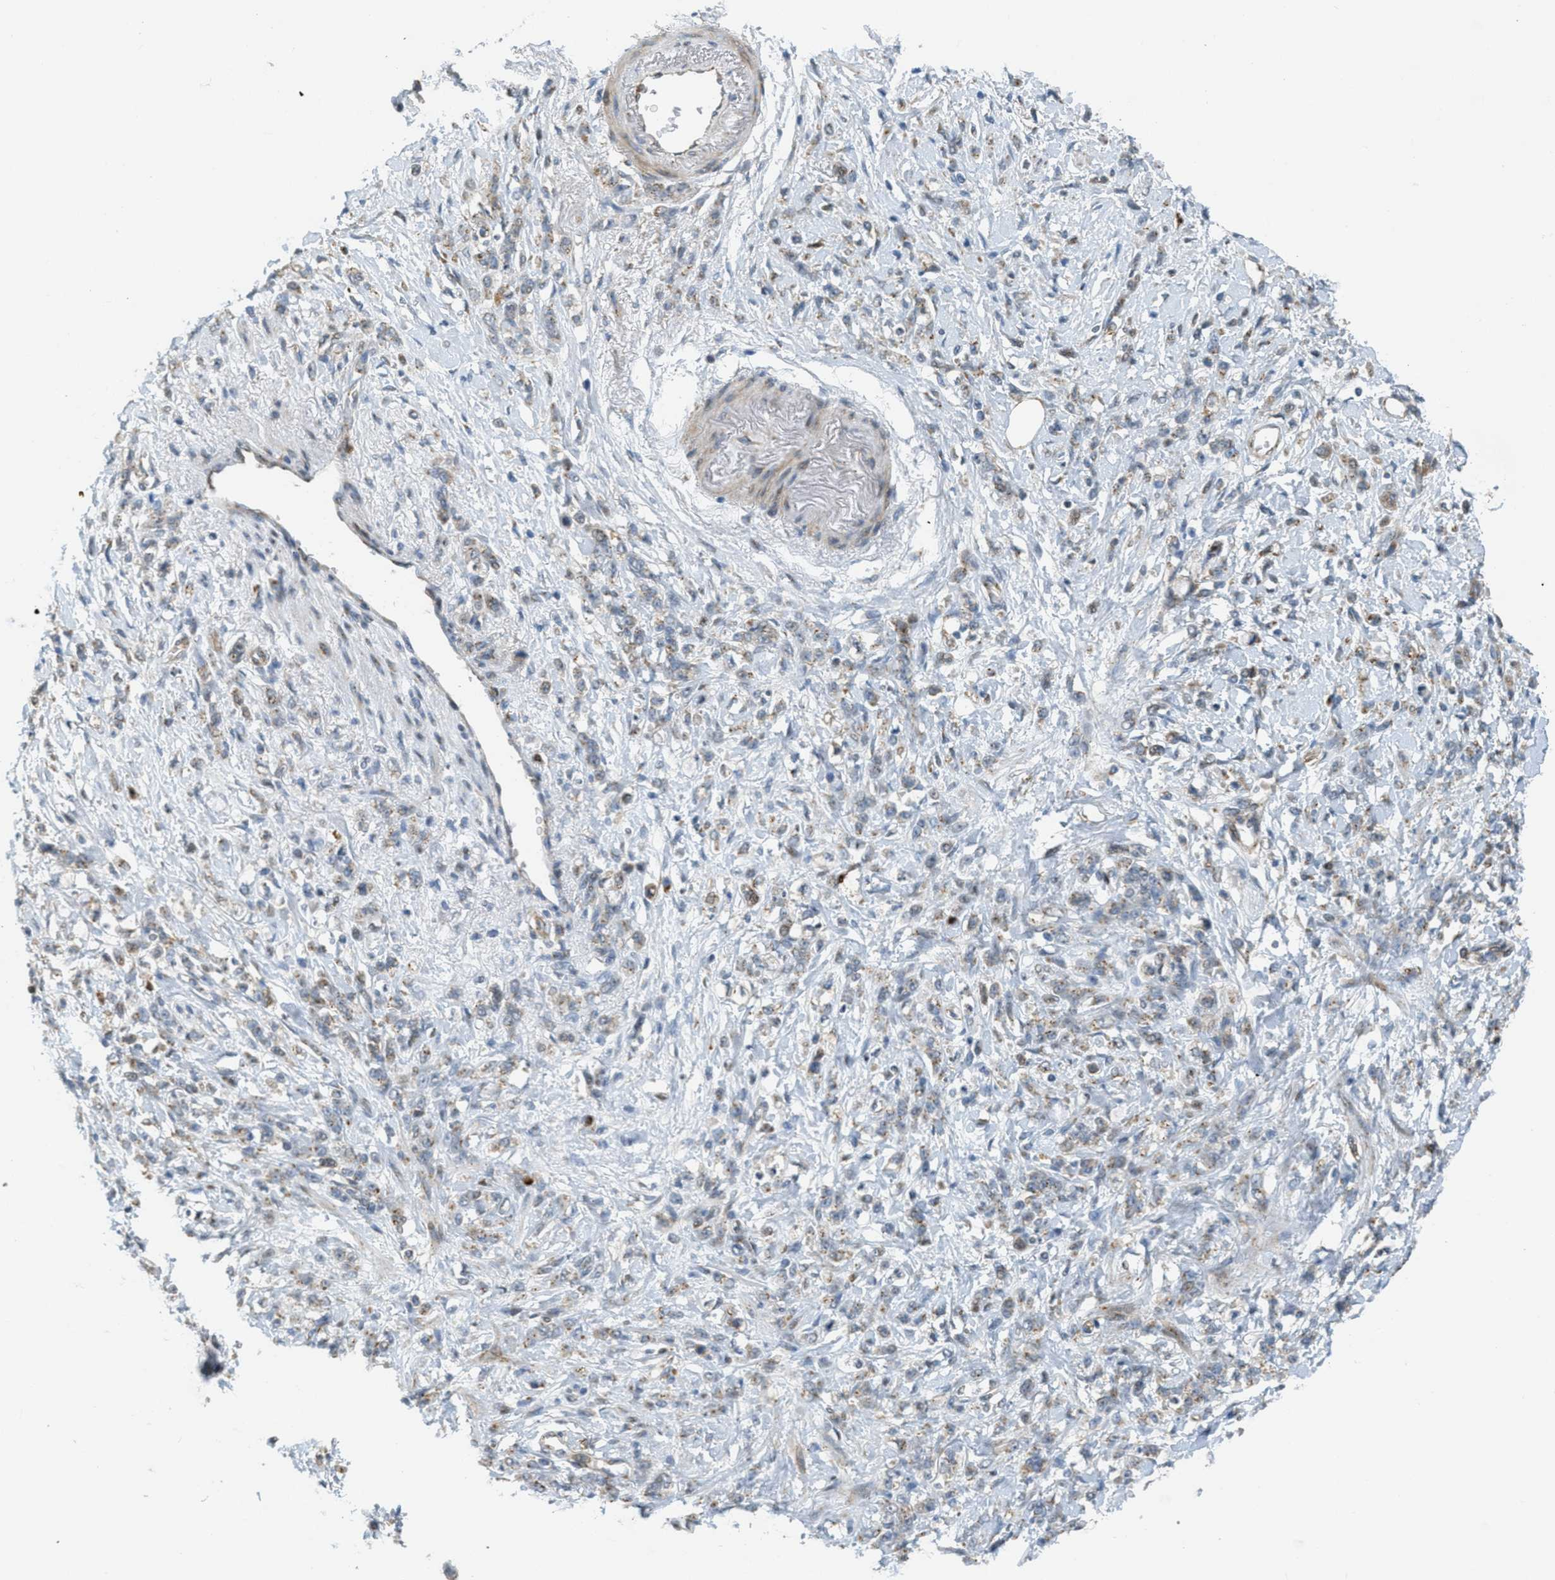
{"staining": {"intensity": "moderate", "quantity": ">75%", "location": "cytoplasmic/membranous"}, "tissue": "stomach cancer", "cell_type": "Tumor cells", "image_type": "cancer", "snomed": [{"axis": "morphology", "description": "Normal tissue, NOS"}, {"axis": "morphology", "description": "Adenocarcinoma, NOS"}, {"axis": "topography", "description": "Stomach"}], "caption": "Stomach adenocarcinoma tissue shows moderate cytoplasmic/membranous positivity in approximately >75% of tumor cells, visualized by immunohistochemistry.", "gene": "ZFPL1", "patient": {"sex": "male", "age": 82}}